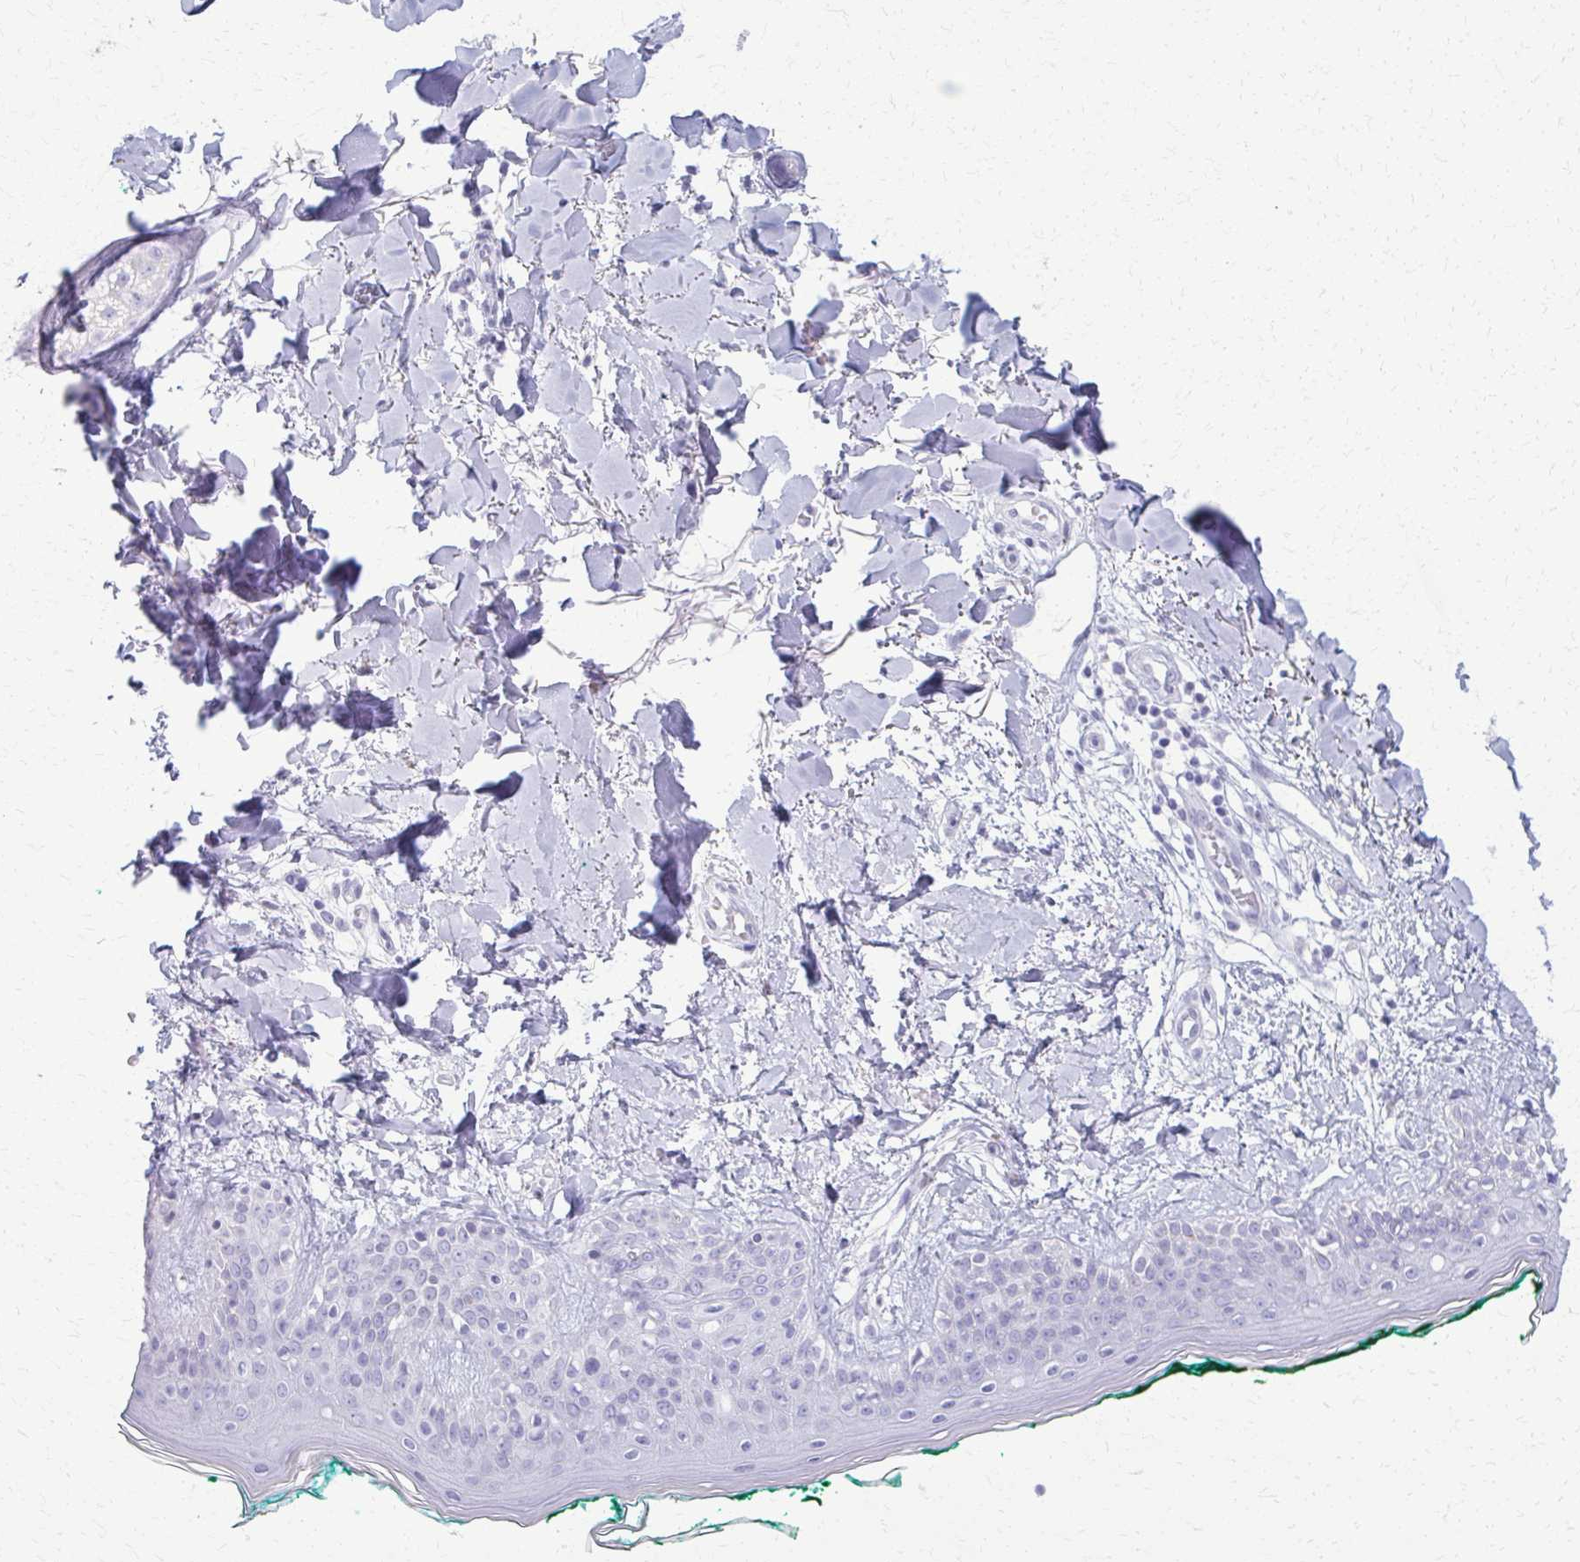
{"staining": {"intensity": "negative", "quantity": "none", "location": "none"}, "tissue": "skin", "cell_type": "Fibroblasts", "image_type": "normal", "snomed": [{"axis": "morphology", "description": "Normal tissue, NOS"}, {"axis": "topography", "description": "Skin"}], "caption": "IHC of normal human skin displays no positivity in fibroblasts.", "gene": "ACSM2A", "patient": {"sex": "female", "age": 34}}